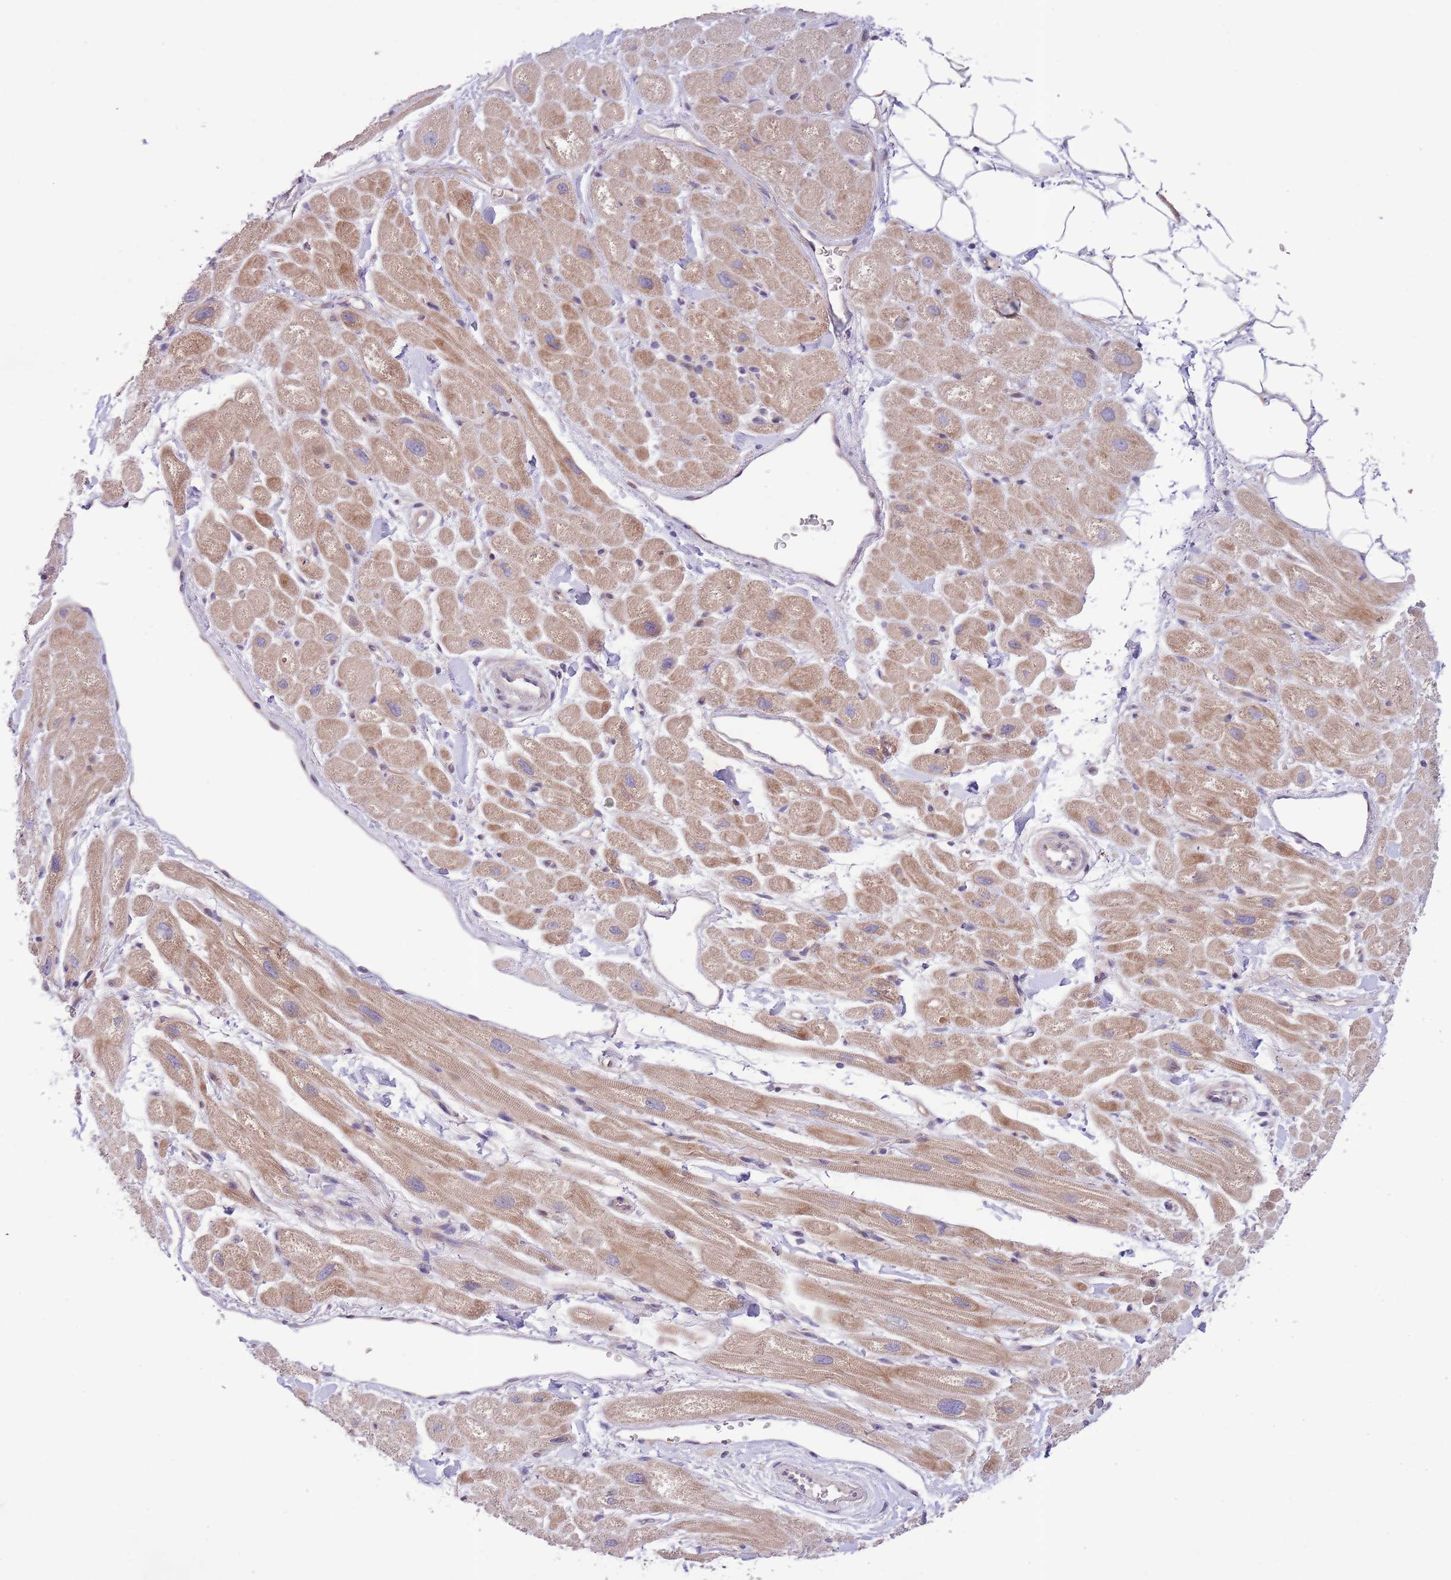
{"staining": {"intensity": "moderate", "quantity": ">75%", "location": "cytoplasmic/membranous"}, "tissue": "heart muscle", "cell_type": "Cardiomyocytes", "image_type": "normal", "snomed": [{"axis": "morphology", "description": "Normal tissue, NOS"}, {"axis": "topography", "description": "Heart"}], "caption": "Heart muscle stained with a brown dye shows moderate cytoplasmic/membranous positive staining in approximately >75% of cardiomyocytes.", "gene": "ZNF658", "patient": {"sex": "male", "age": 65}}